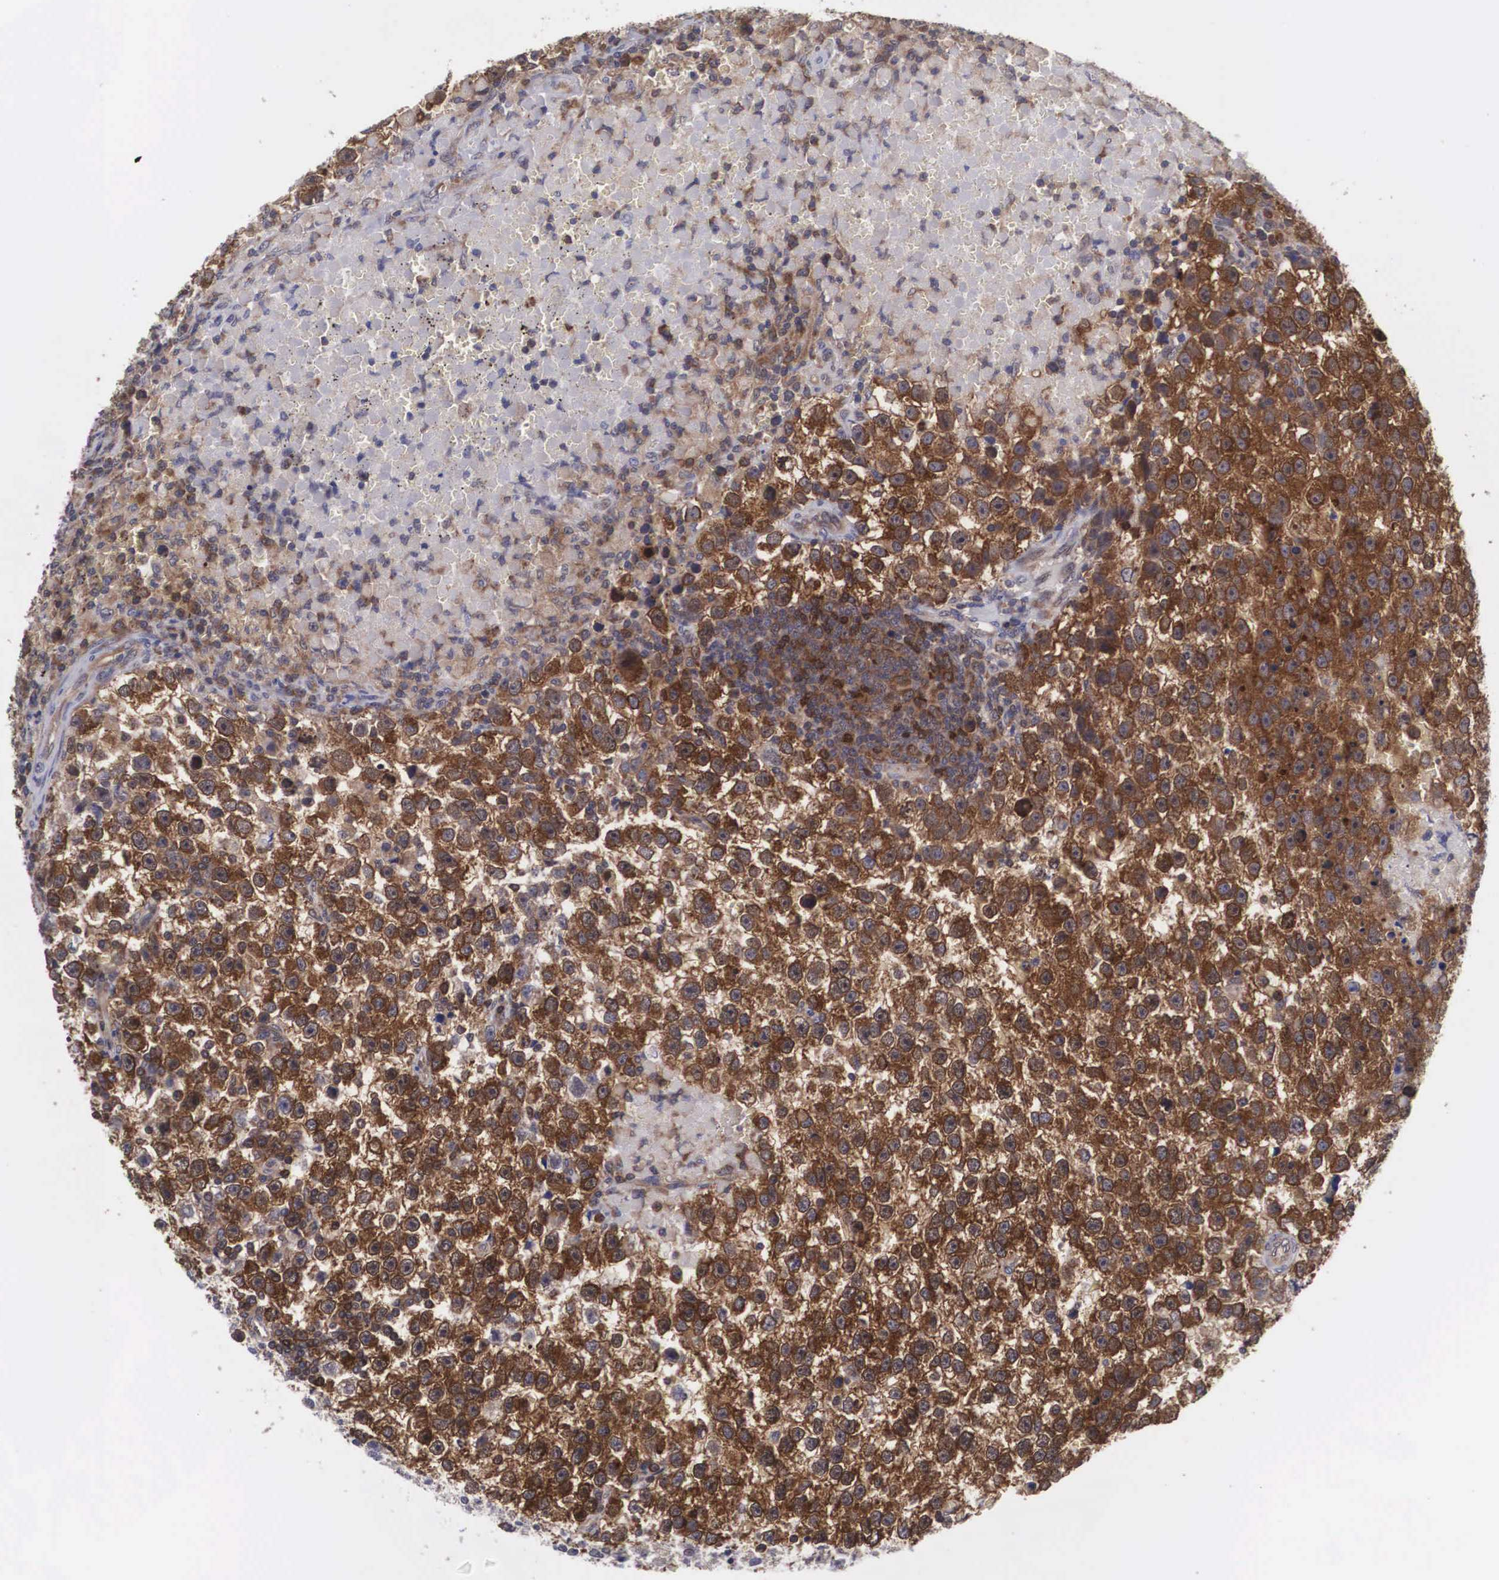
{"staining": {"intensity": "strong", "quantity": ">75%", "location": "cytoplasmic/membranous,nuclear"}, "tissue": "testis cancer", "cell_type": "Tumor cells", "image_type": "cancer", "snomed": [{"axis": "morphology", "description": "Seminoma, NOS"}, {"axis": "topography", "description": "Testis"}], "caption": "A photomicrograph showing strong cytoplasmic/membranous and nuclear staining in about >75% of tumor cells in testis seminoma, as visualized by brown immunohistochemical staining.", "gene": "ADSL", "patient": {"sex": "male", "age": 33}}